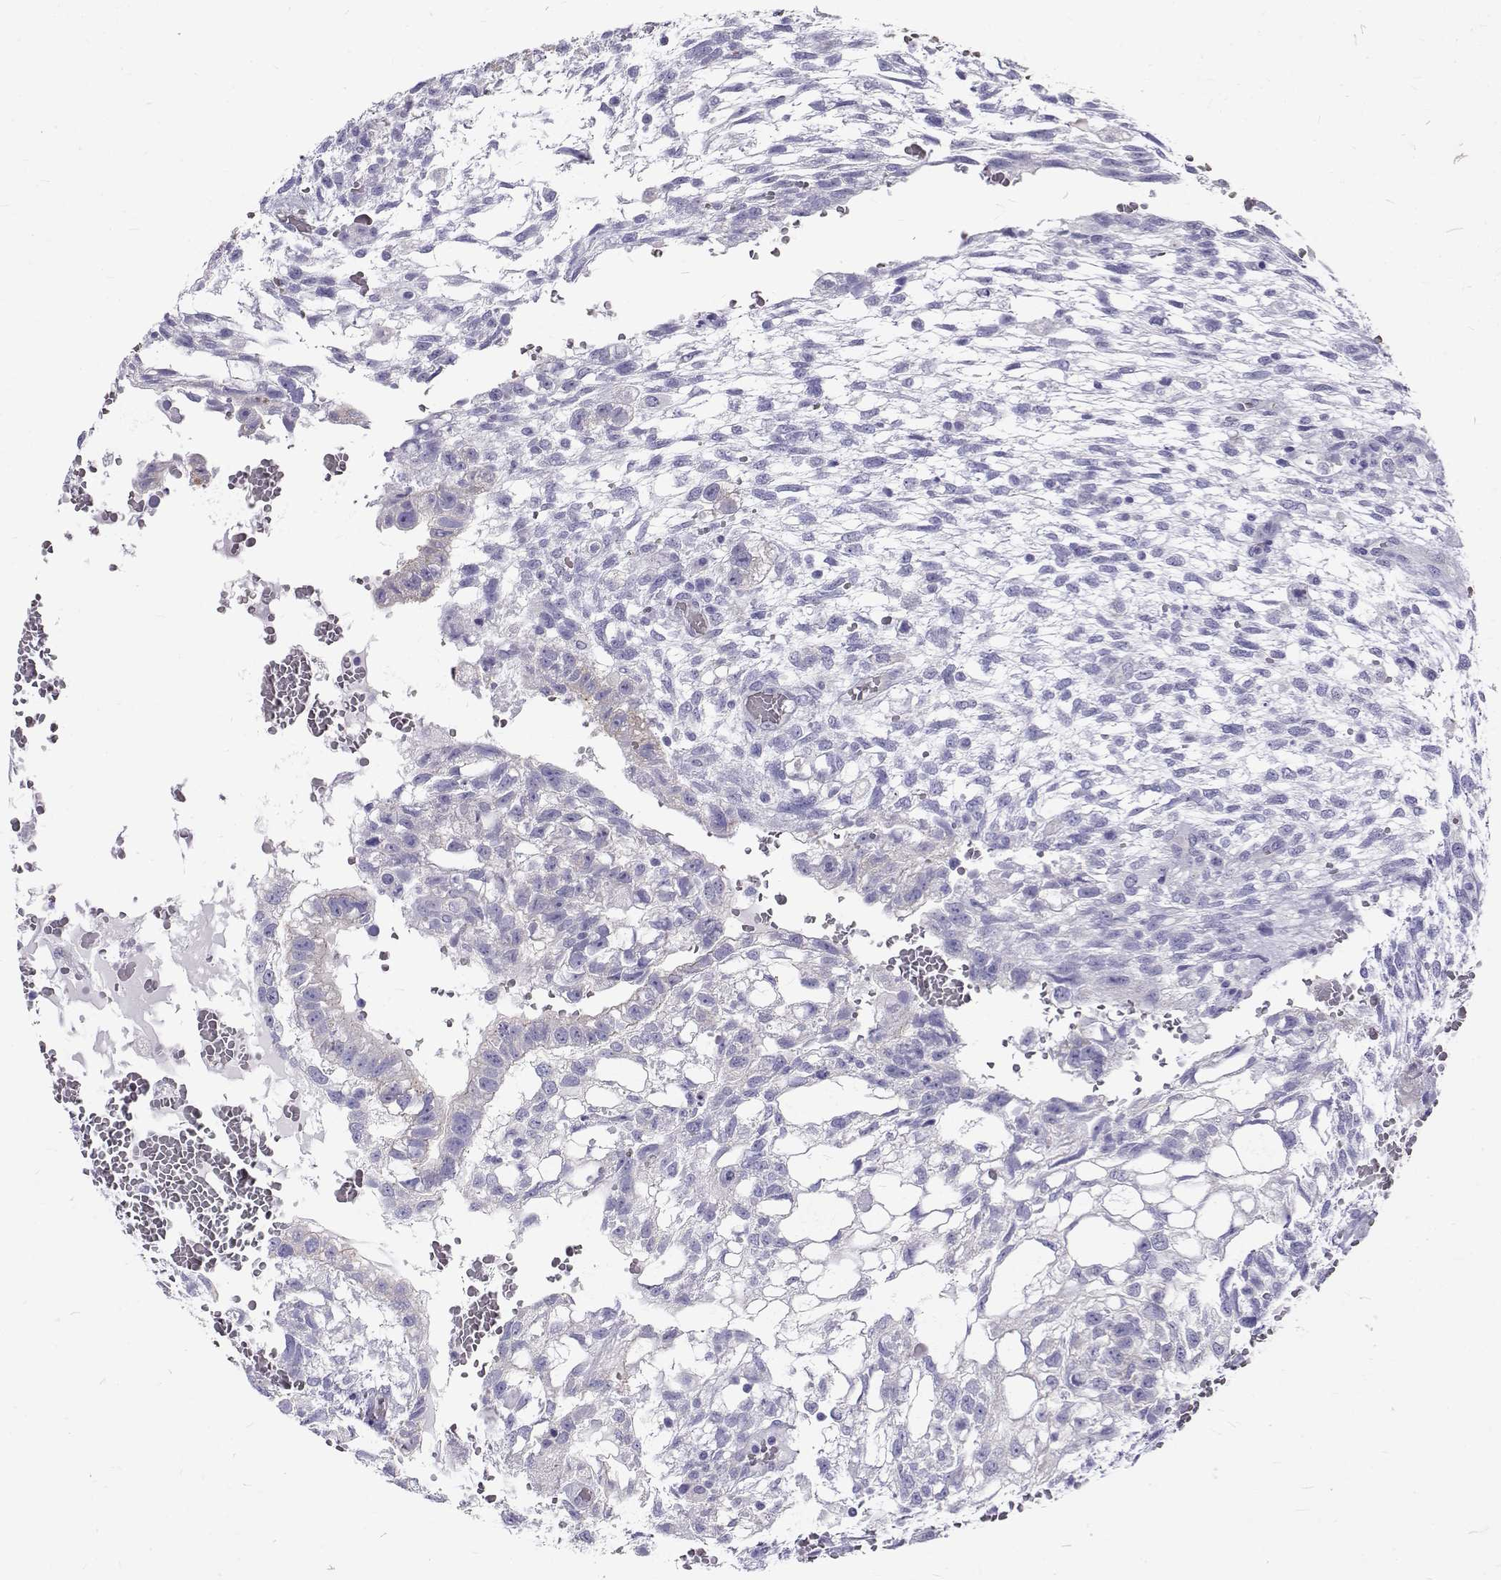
{"staining": {"intensity": "negative", "quantity": "none", "location": "none"}, "tissue": "testis cancer", "cell_type": "Tumor cells", "image_type": "cancer", "snomed": [{"axis": "morphology", "description": "Carcinoma, Embryonal, NOS"}, {"axis": "topography", "description": "Testis"}], "caption": "A histopathology image of testis embryonal carcinoma stained for a protein exhibits no brown staining in tumor cells.", "gene": "IGSF1", "patient": {"sex": "male", "age": 32}}